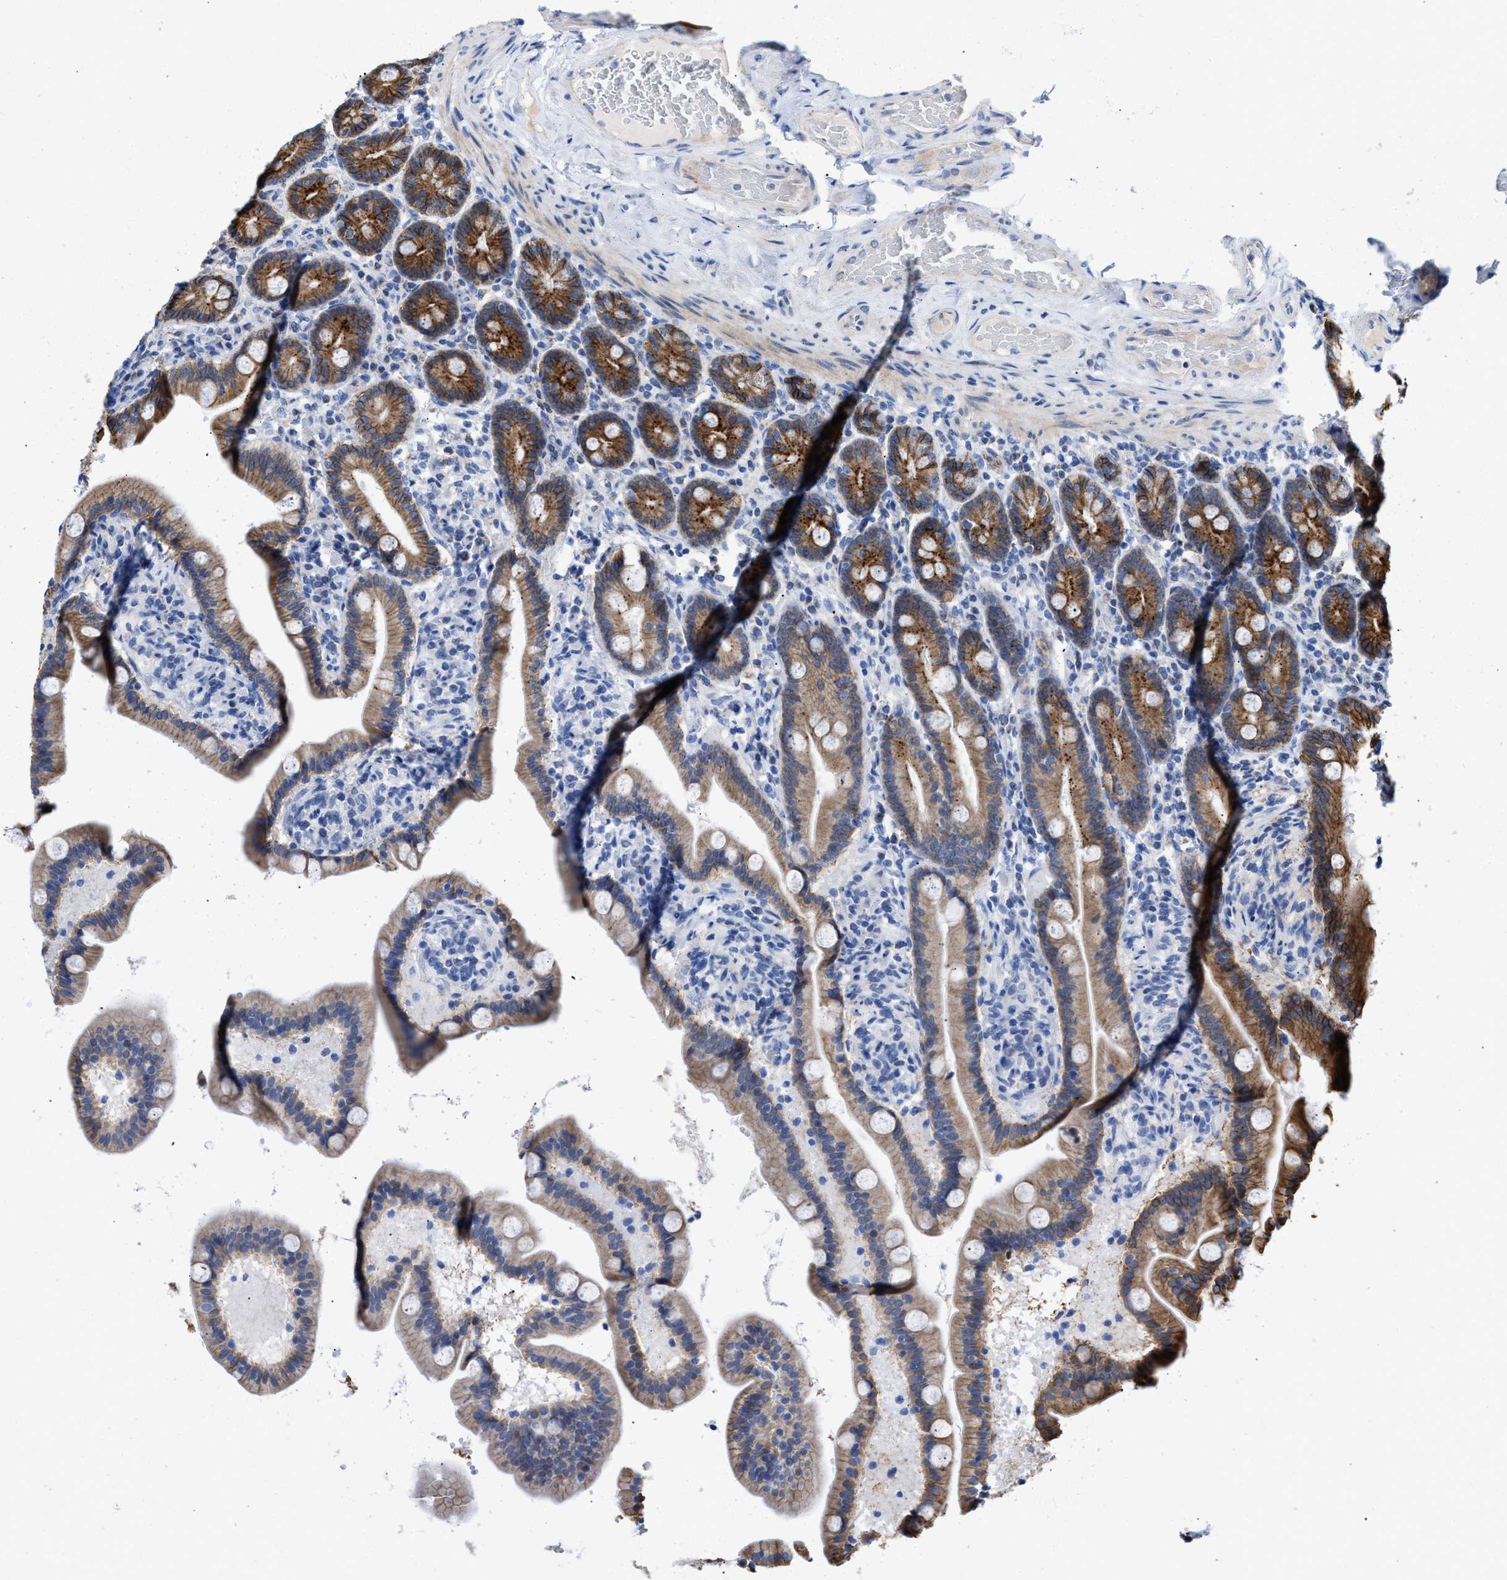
{"staining": {"intensity": "strong", "quantity": "25%-75%", "location": "cytoplasmic/membranous"}, "tissue": "duodenum", "cell_type": "Glandular cells", "image_type": "normal", "snomed": [{"axis": "morphology", "description": "Normal tissue, NOS"}, {"axis": "topography", "description": "Duodenum"}], "caption": "Immunohistochemistry of normal duodenum displays high levels of strong cytoplasmic/membranous positivity in approximately 25%-75% of glandular cells. (Stains: DAB in brown, nuclei in blue, Microscopy: brightfield microscopy at high magnification).", "gene": "JAG1", "patient": {"sex": "male", "age": 54}}